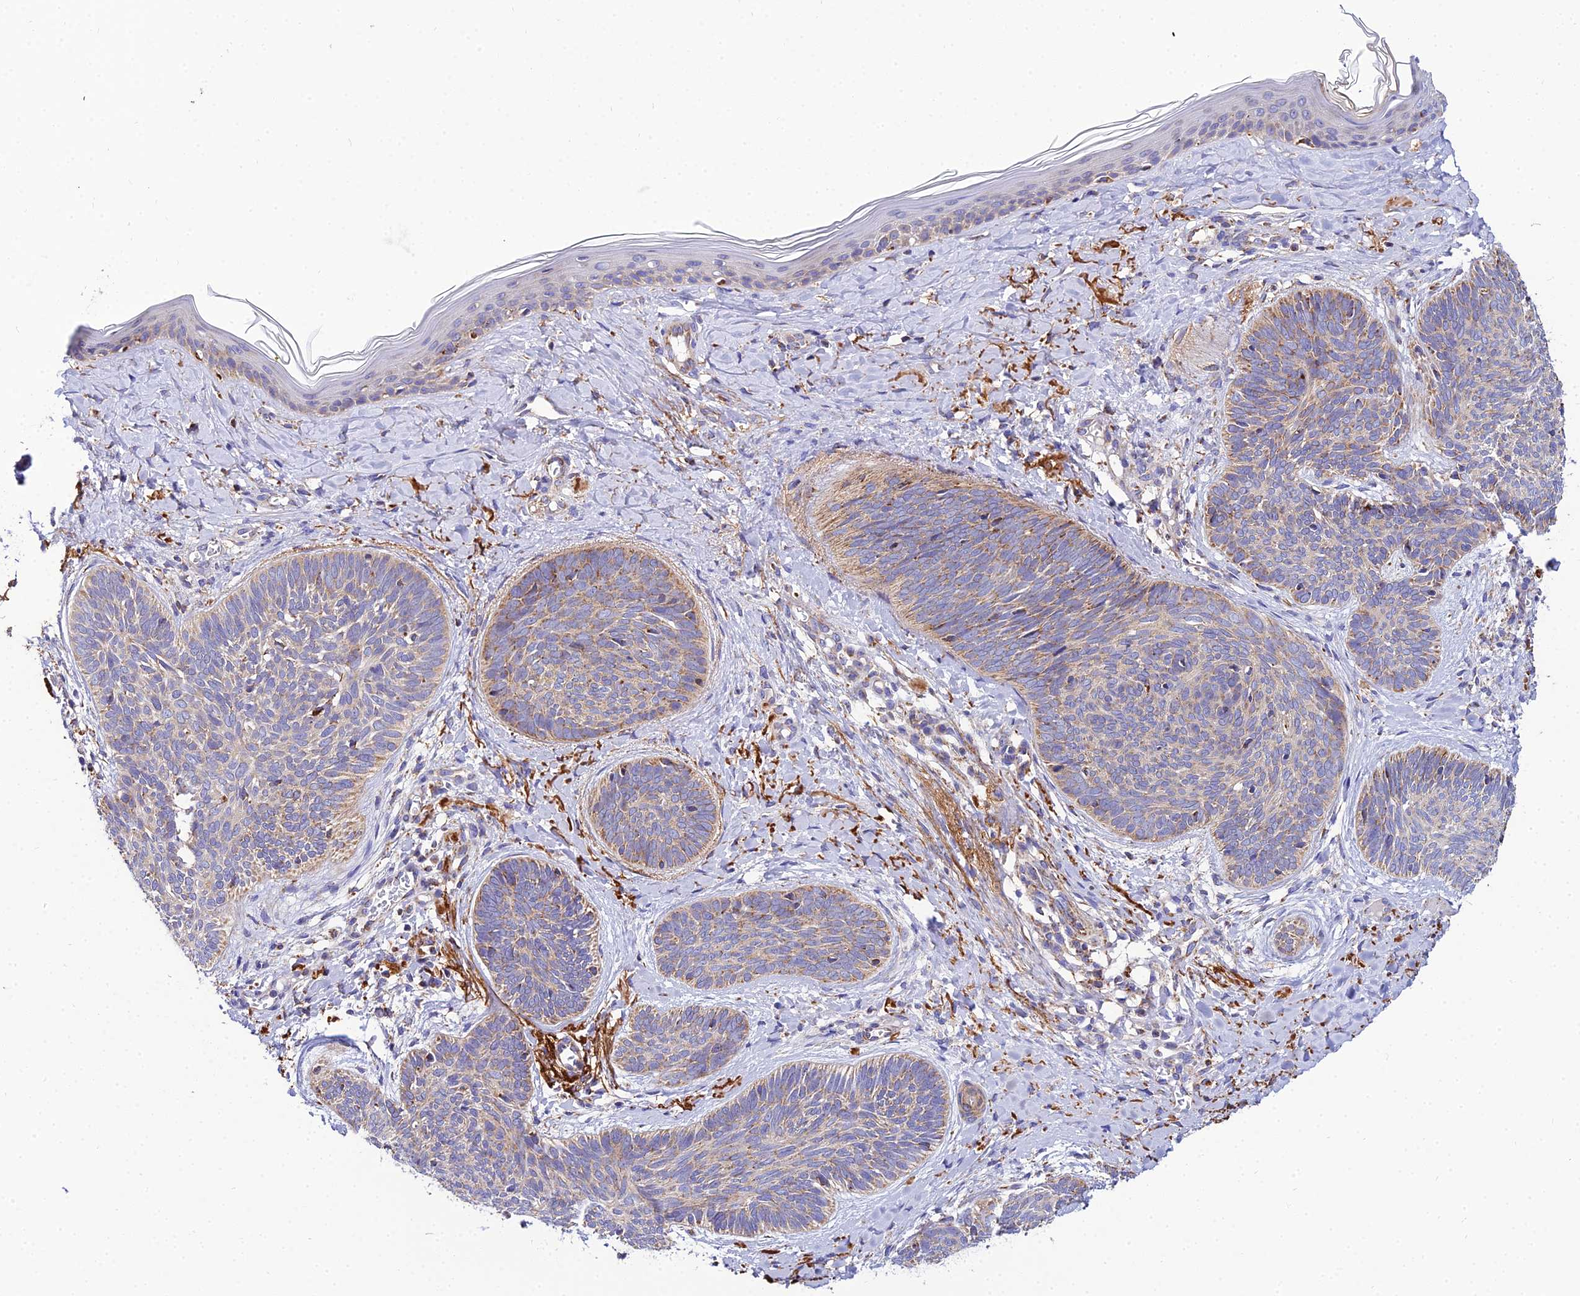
{"staining": {"intensity": "weak", "quantity": "25%-75%", "location": "cytoplasmic/membranous"}, "tissue": "skin cancer", "cell_type": "Tumor cells", "image_type": "cancer", "snomed": [{"axis": "morphology", "description": "Basal cell carcinoma"}, {"axis": "topography", "description": "Skin"}], "caption": "Protein staining of basal cell carcinoma (skin) tissue exhibits weak cytoplasmic/membranous positivity in approximately 25%-75% of tumor cells.", "gene": "NIPSNAP3A", "patient": {"sex": "female", "age": 81}}